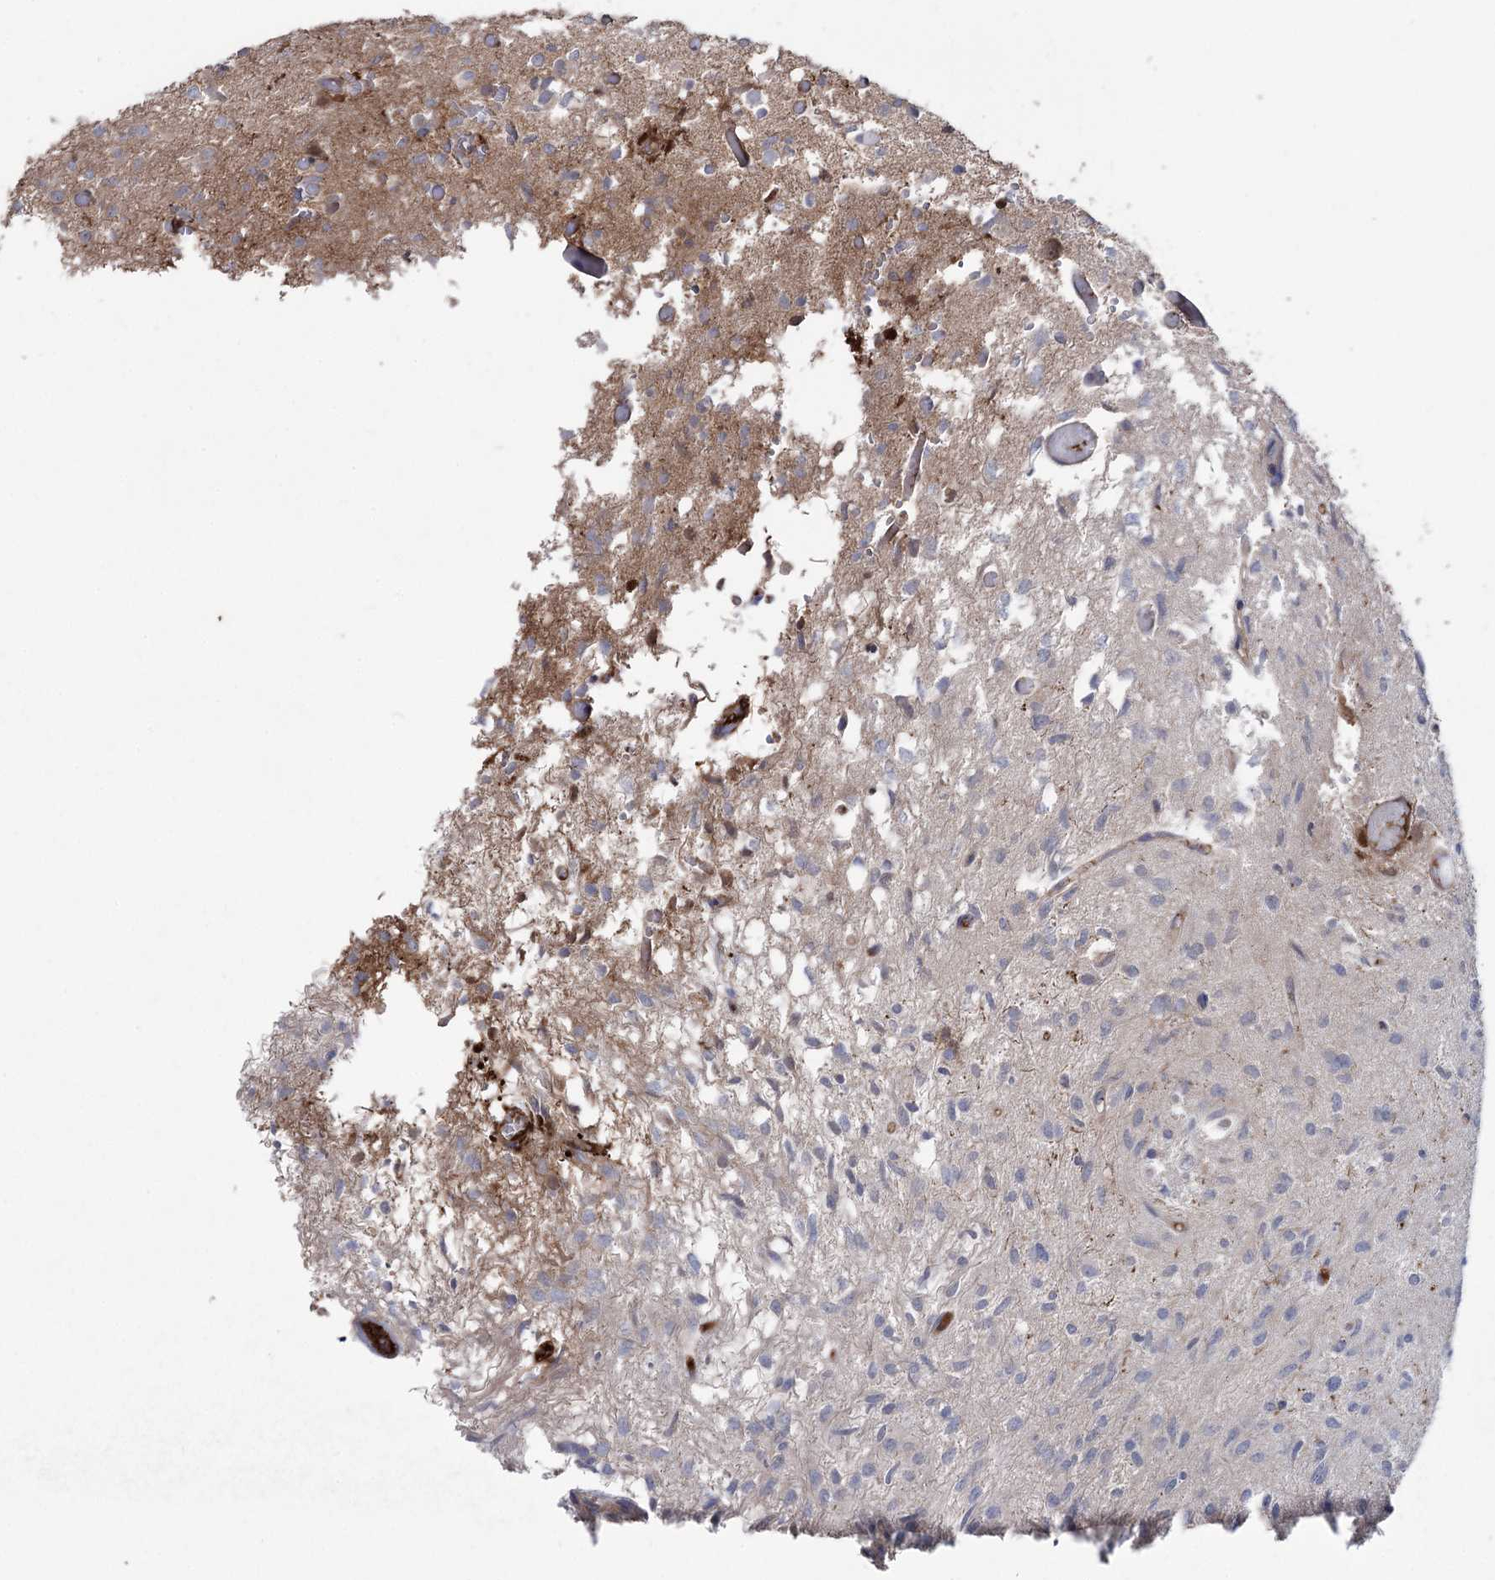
{"staining": {"intensity": "negative", "quantity": "none", "location": "none"}, "tissue": "glioma", "cell_type": "Tumor cells", "image_type": "cancer", "snomed": [{"axis": "morphology", "description": "Glioma, malignant, High grade"}, {"axis": "topography", "description": "Brain"}], "caption": "Protein analysis of malignant glioma (high-grade) shows no significant expression in tumor cells.", "gene": "OTUD1", "patient": {"sex": "female", "age": 59}}